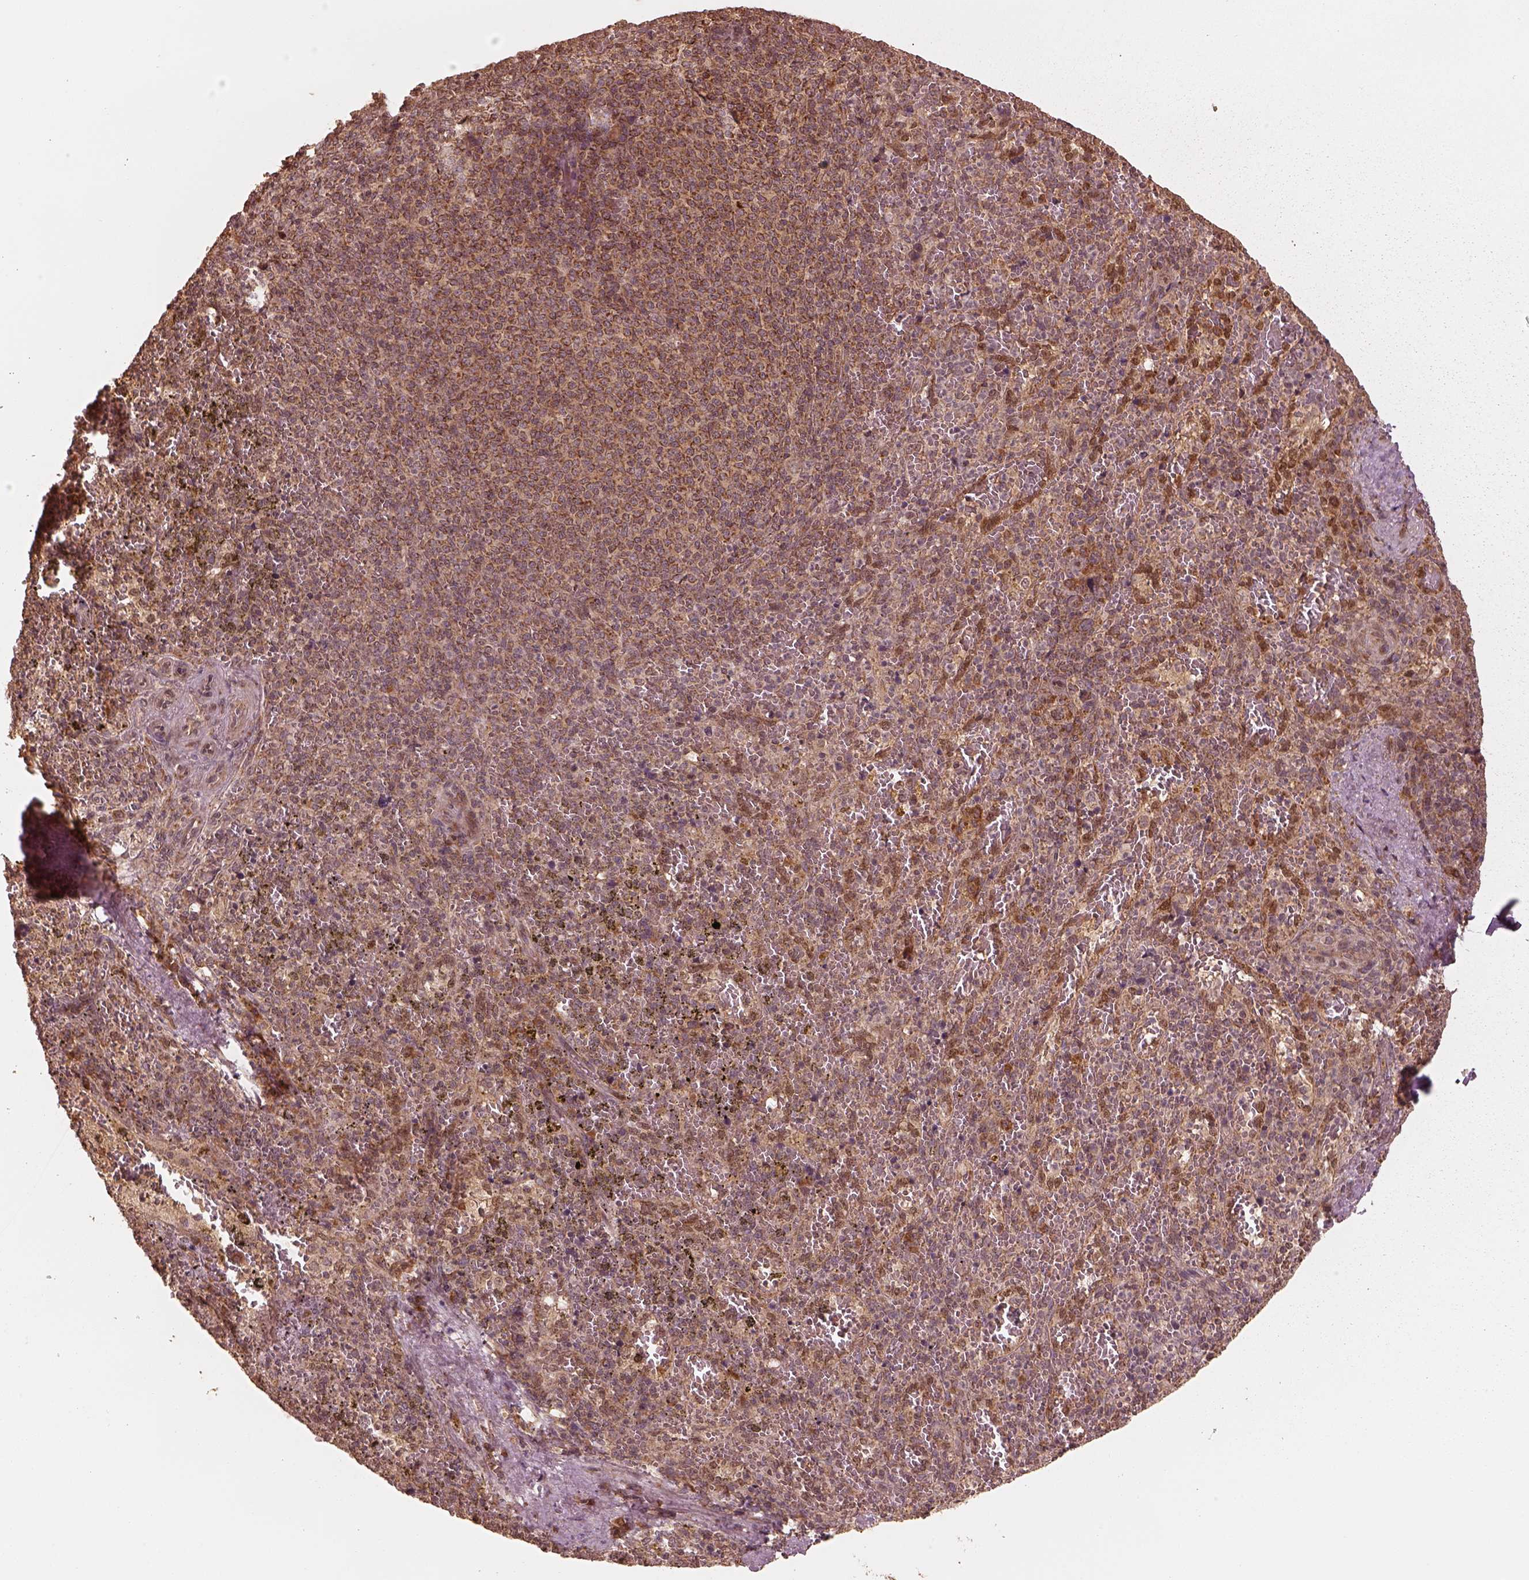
{"staining": {"intensity": "strong", "quantity": "<25%", "location": "cytoplasmic/membranous"}, "tissue": "spleen", "cell_type": "Cells in red pulp", "image_type": "normal", "snomed": [{"axis": "morphology", "description": "Normal tissue, NOS"}, {"axis": "topography", "description": "Spleen"}], "caption": "Cells in red pulp demonstrate medium levels of strong cytoplasmic/membranous expression in about <25% of cells in normal human spleen.", "gene": "DNAJC25", "patient": {"sex": "female", "age": 50}}